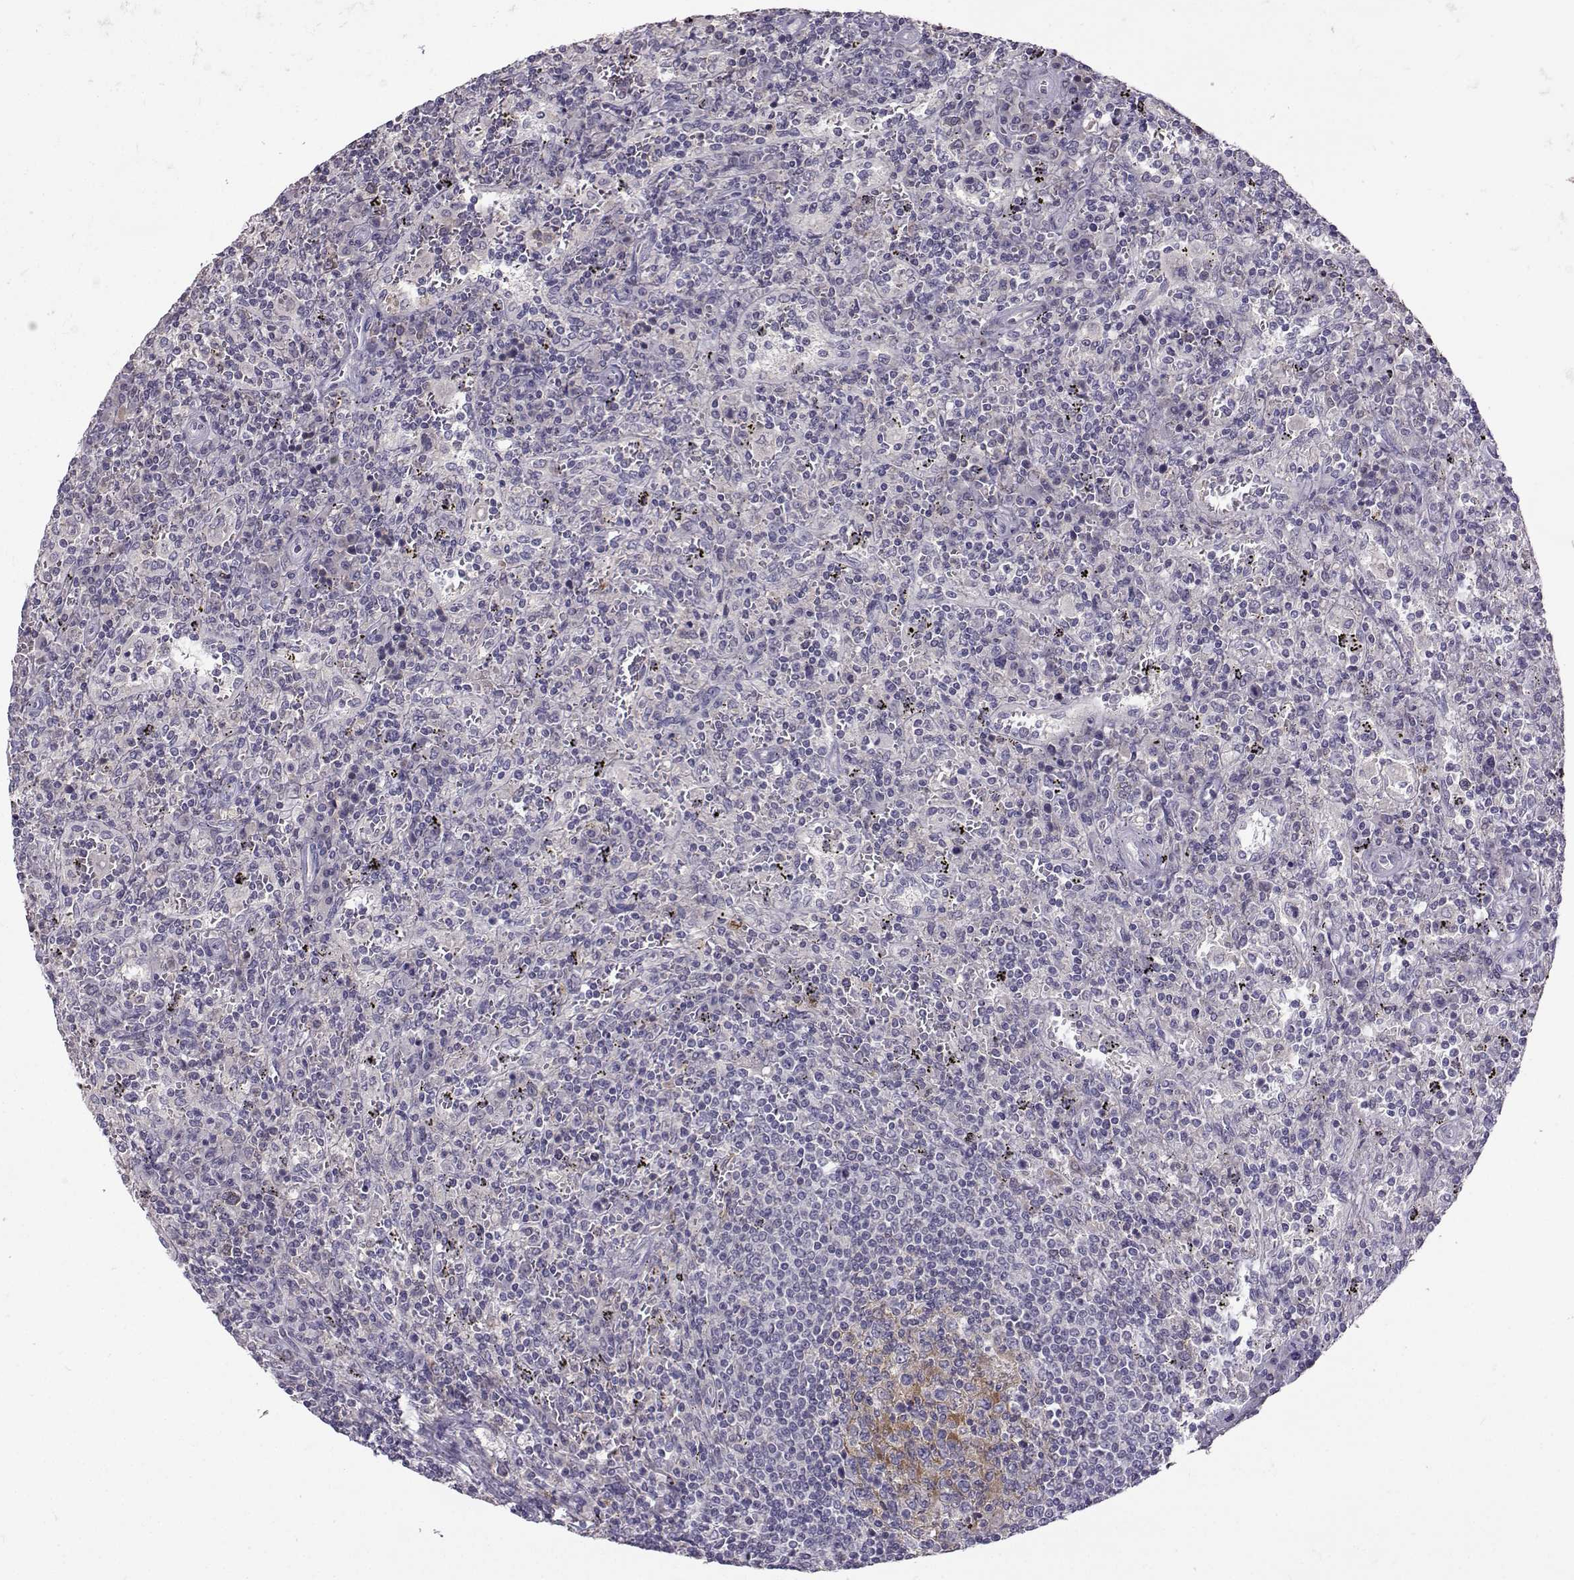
{"staining": {"intensity": "negative", "quantity": "none", "location": "none"}, "tissue": "lymphoma", "cell_type": "Tumor cells", "image_type": "cancer", "snomed": [{"axis": "morphology", "description": "Malignant lymphoma, non-Hodgkin's type, Low grade"}, {"axis": "topography", "description": "Spleen"}], "caption": "IHC of lymphoma shows no expression in tumor cells. (DAB IHC, high magnification).", "gene": "FCAMR", "patient": {"sex": "male", "age": 62}}